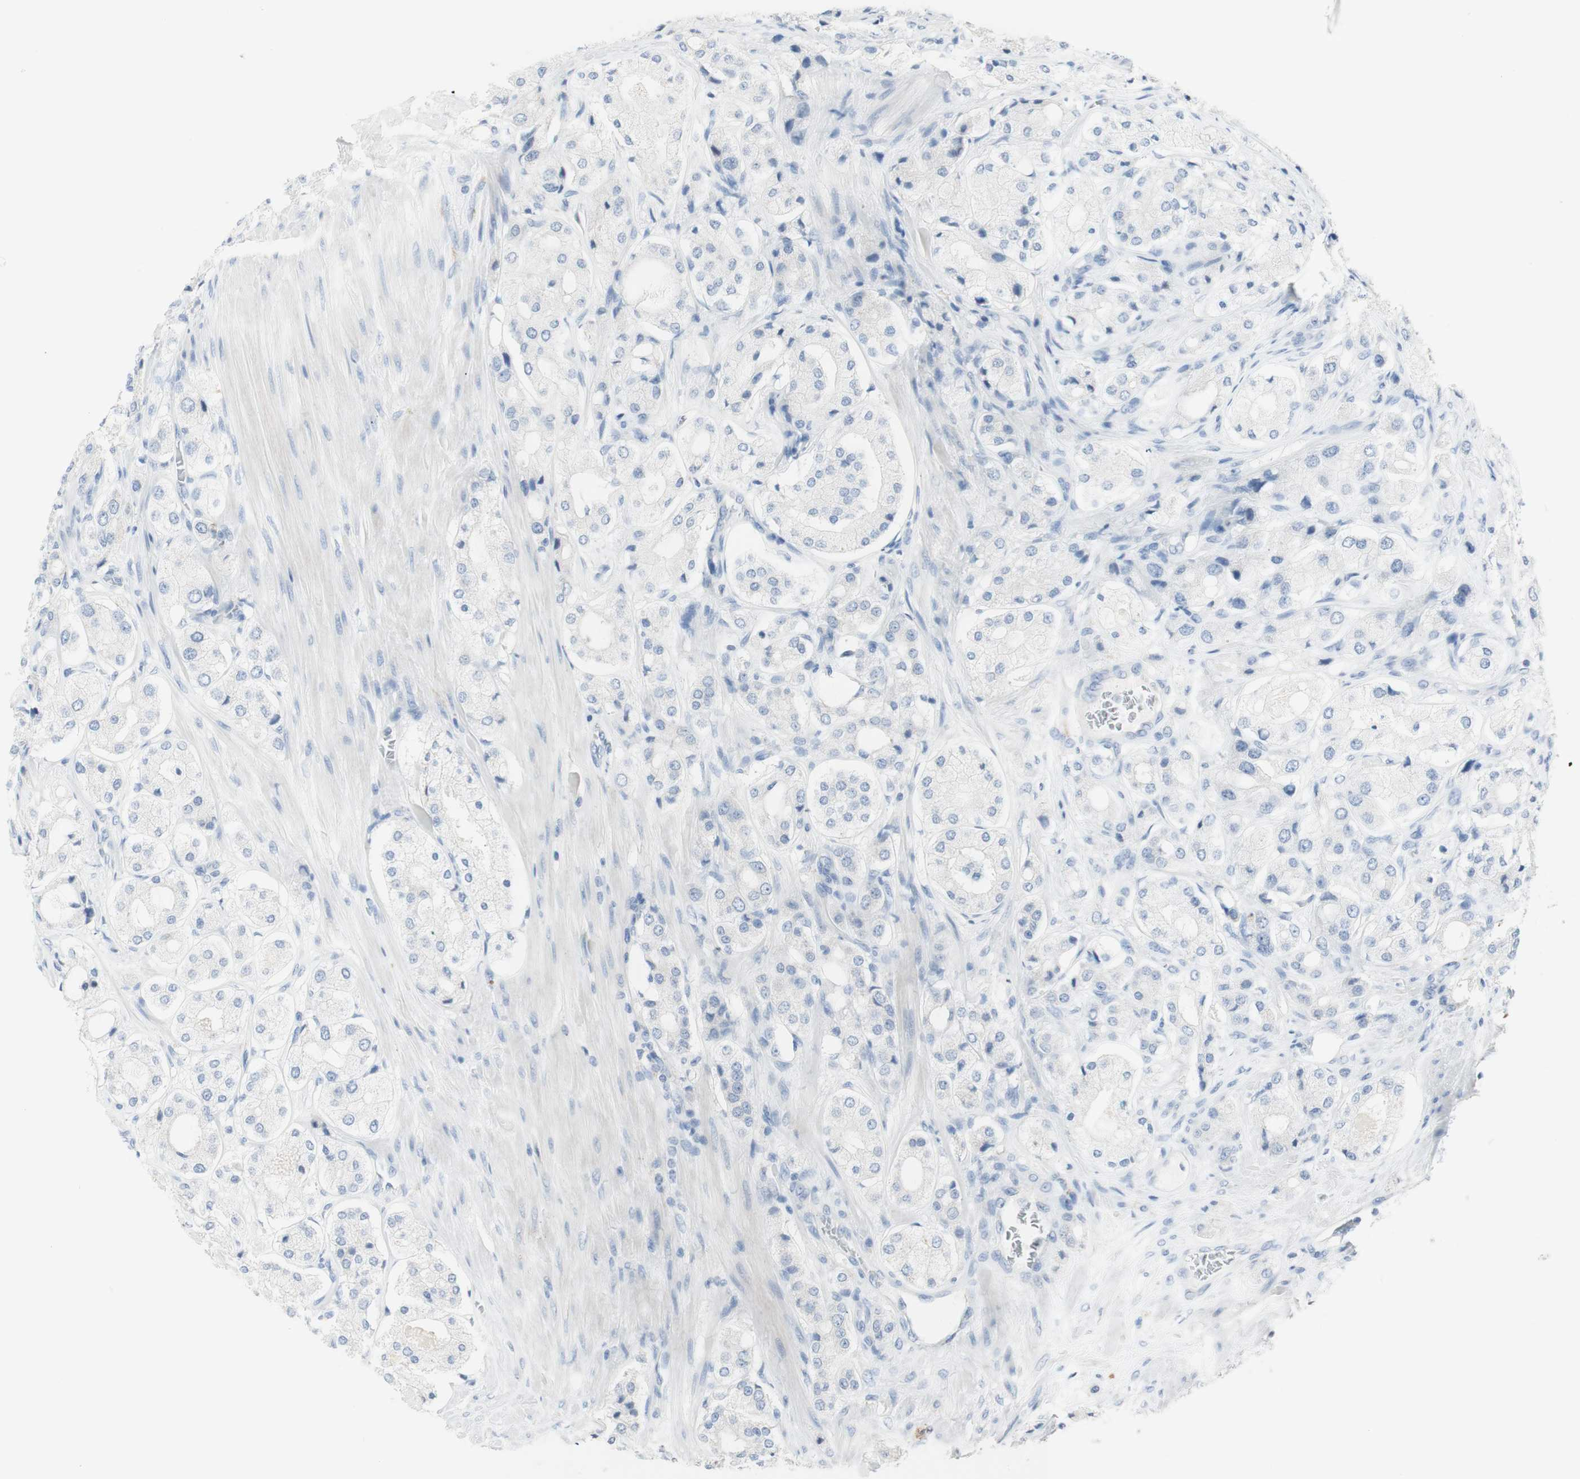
{"staining": {"intensity": "negative", "quantity": "none", "location": "none"}, "tissue": "prostate cancer", "cell_type": "Tumor cells", "image_type": "cancer", "snomed": [{"axis": "morphology", "description": "Adenocarcinoma, High grade"}, {"axis": "topography", "description": "Prostate"}], "caption": "Protein analysis of high-grade adenocarcinoma (prostate) shows no significant expression in tumor cells.", "gene": "ART3", "patient": {"sex": "male", "age": 65}}